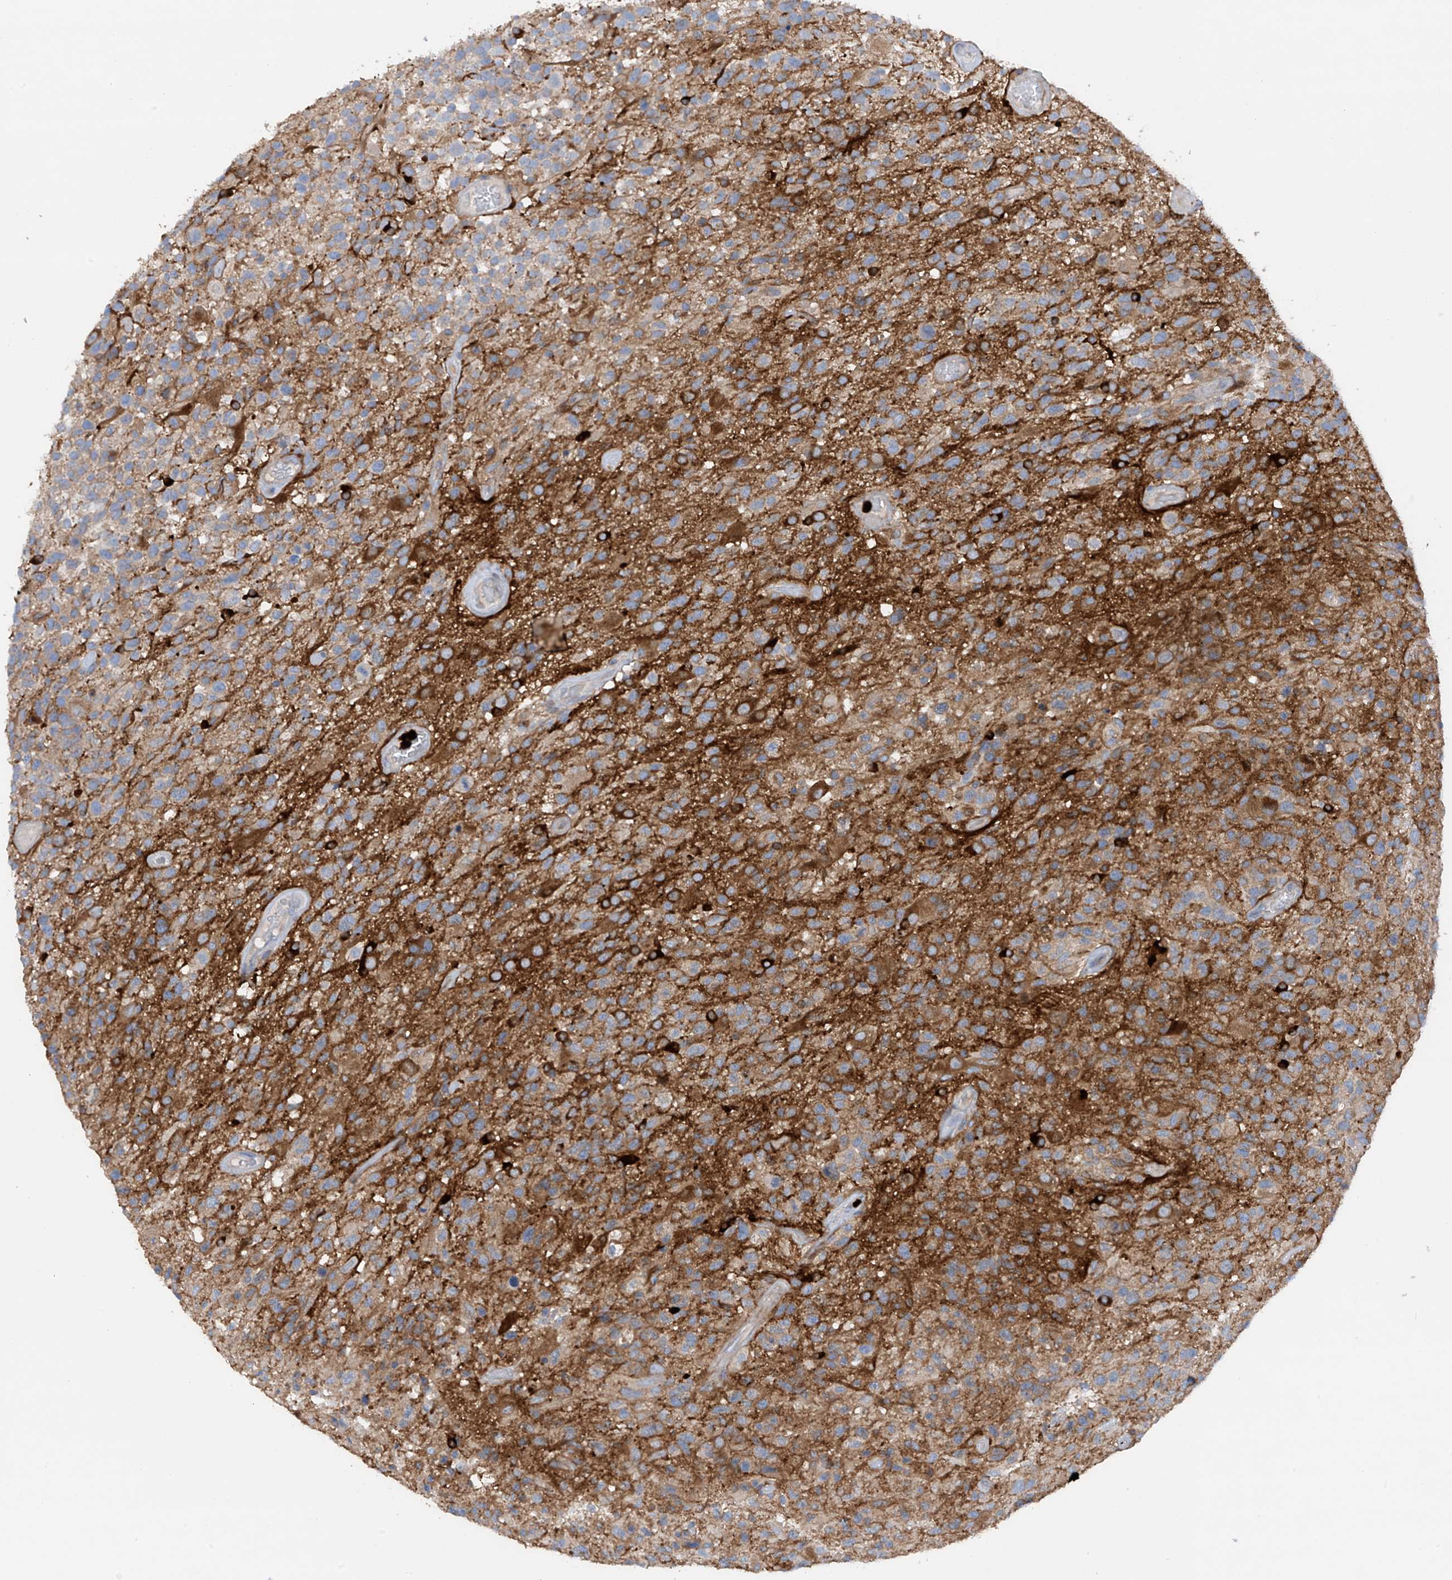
{"staining": {"intensity": "negative", "quantity": "none", "location": "none"}, "tissue": "glioma", "cell_type": "Tumor cells", "image_type": "cancer", "snomed": [{"axis": "morphology", "description": "Glioma, malignant, High grade"}, {"axis": "morphology", "description": "Glioblastoma, NOS"}, {"axis": "topography", "description": "Brain"}], "caption": "An immunohistochemistry (IHC) histopathology image of high-grade glioma (malignant) is shown. There is no staining in tumor cells of high-grade glioma (malignant).", "gene": "PHACTR2", "patient": {"sex": "male", "age": 60}}